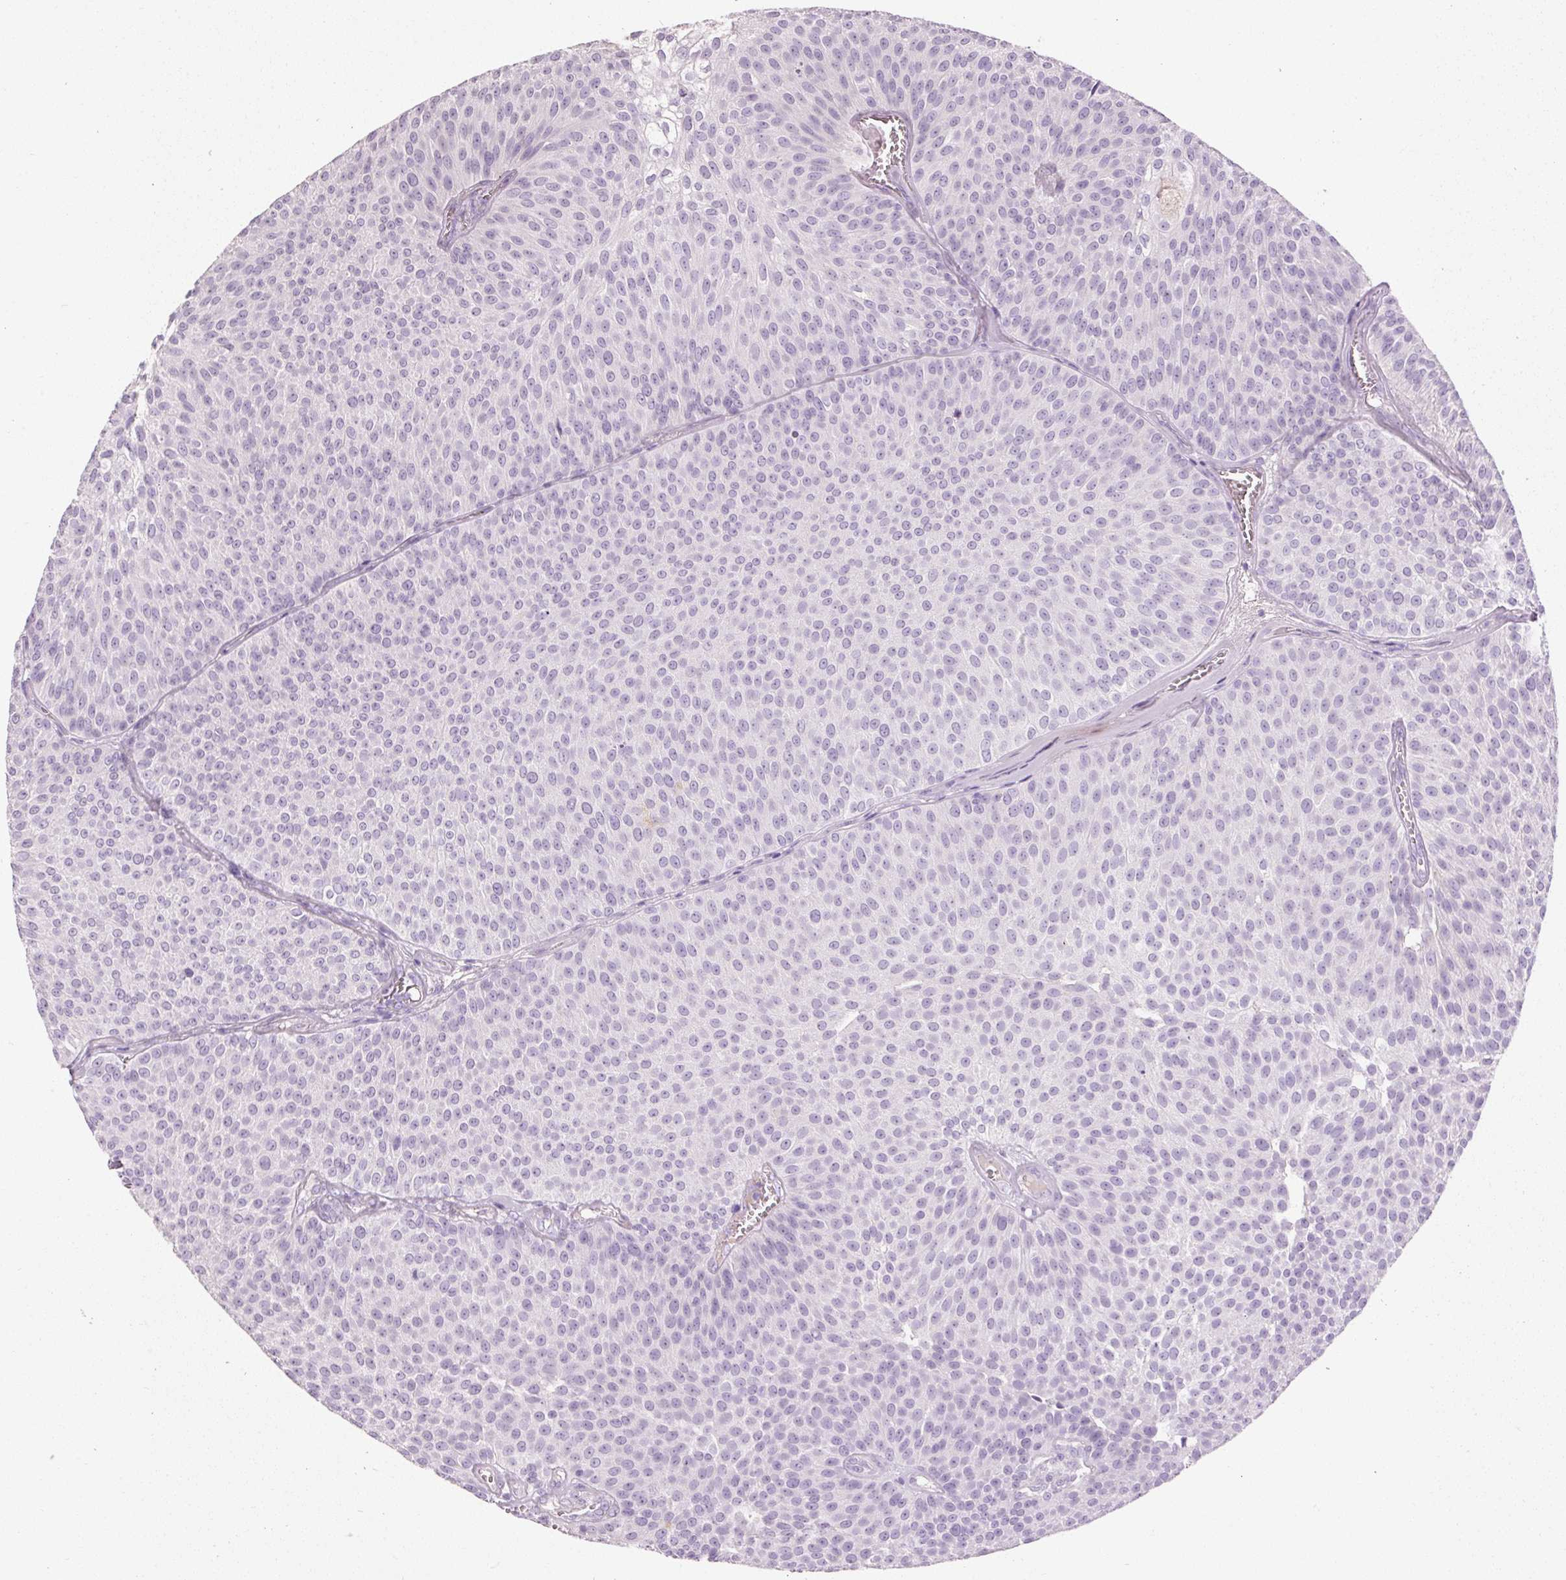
{"staining": {"intensity": "negative", "quantity": "none", "location": "none"}, "tissue": "urothelial cancer", "cell_type": "Tumor cells", "image_type": "cancer", "snomed": [{"axis": "morphology", "description": "Urothelial carcinoma, Low grade"}, {"axis": "topography", "description": "Urinary bladder"}], "caption": "Urothelial cancer stained for a protein using IHC exhibits no expression tumor cells.", "gene": "MUC5AC", "patient": {"sex": "female", "age": 79}}